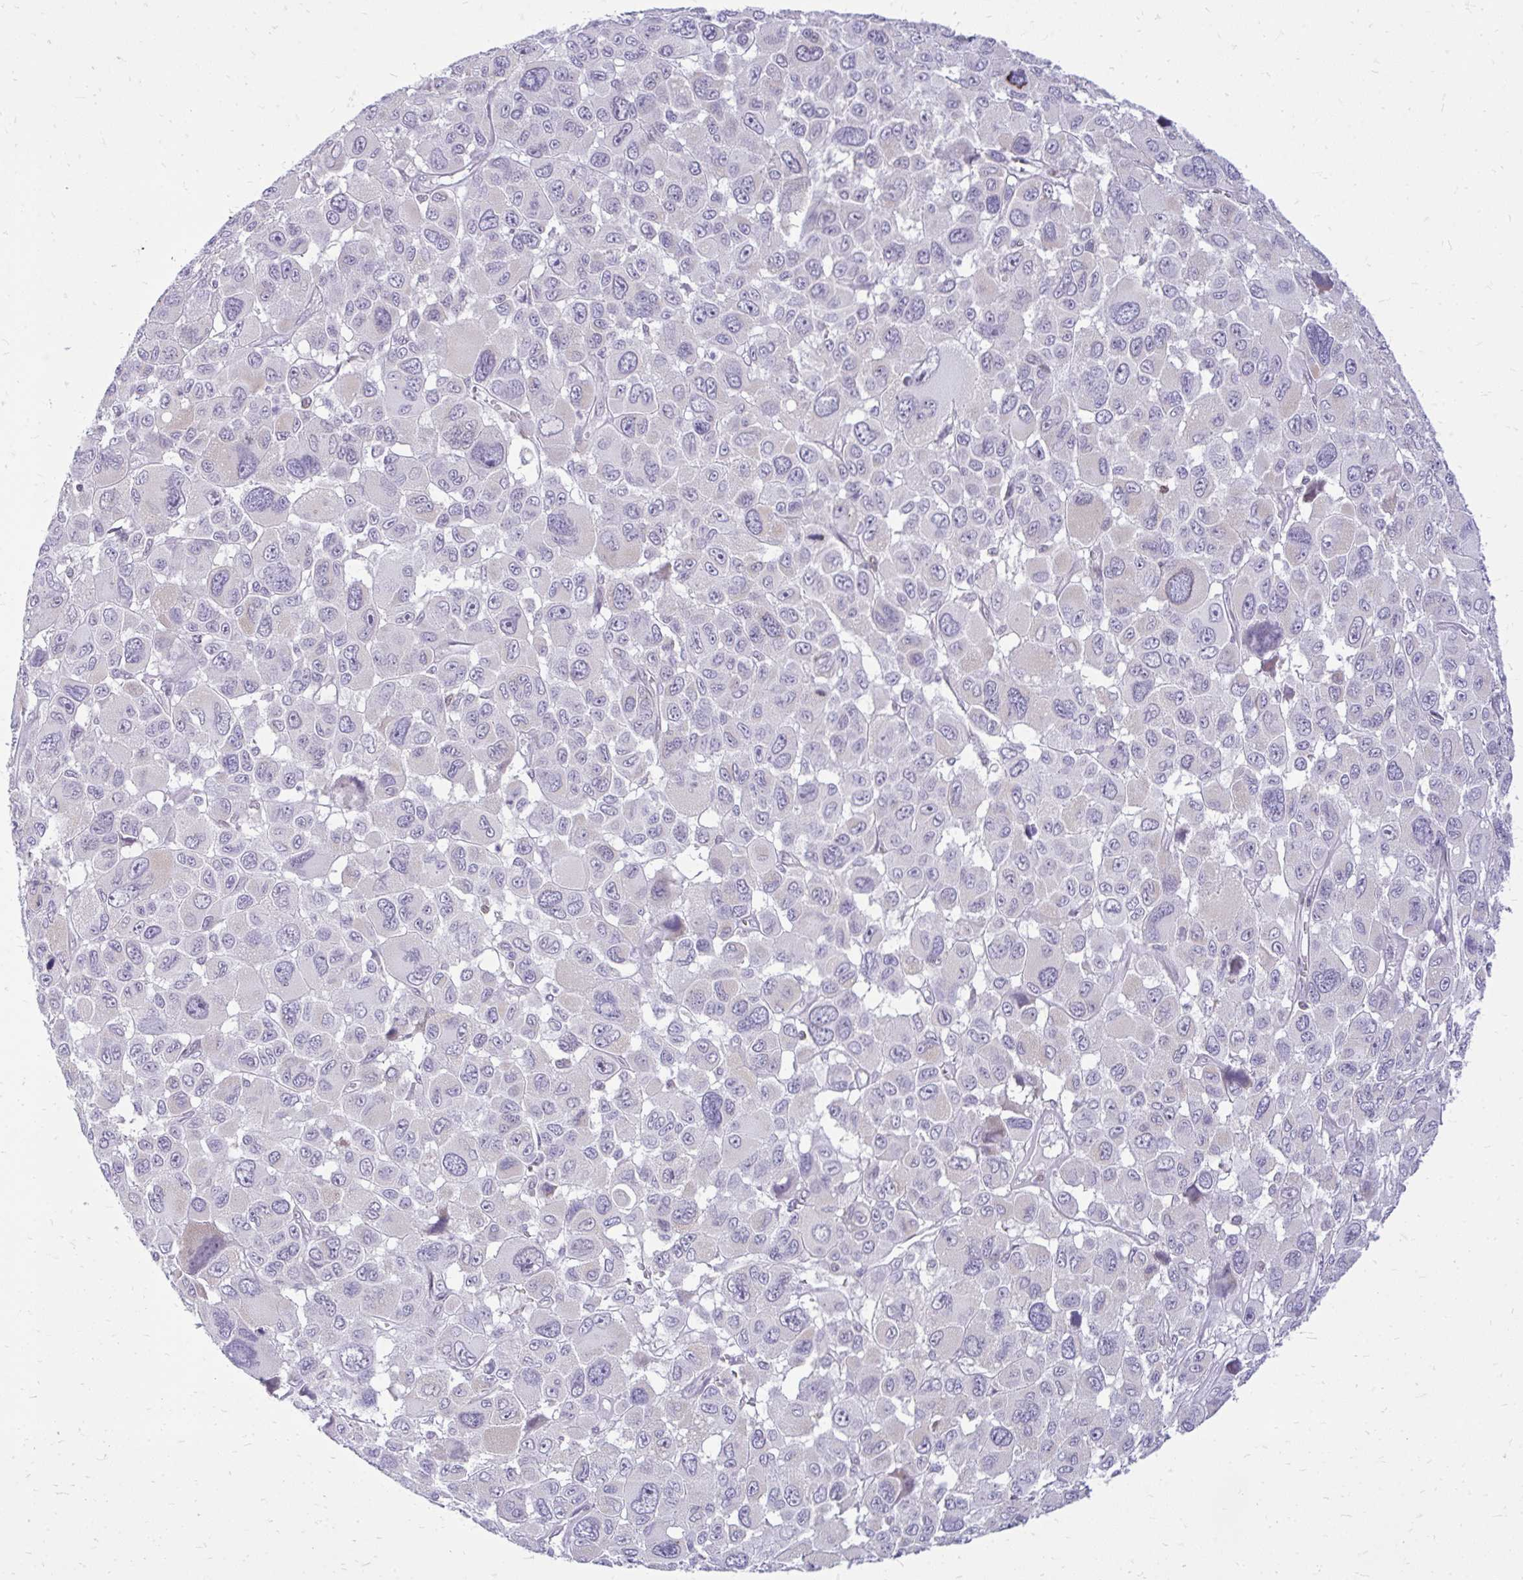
{"staining": {"intensity": "negative", "quantity": "none", "location": "none"}, "tissue": "melanoma", "cell_type": "Tumor cells", "image_type": "cancer", "snomed": [{"axis": "morphology", "description": "Malignant melanoma, NOS"}, {"axis": "topography", "description": "Skin"}], "caption": "Tumor cells are negative for protein expression in human malignant melanoma.", "gene": "RPS6KA2", "patient": {"sex": "female", "age": 66}}